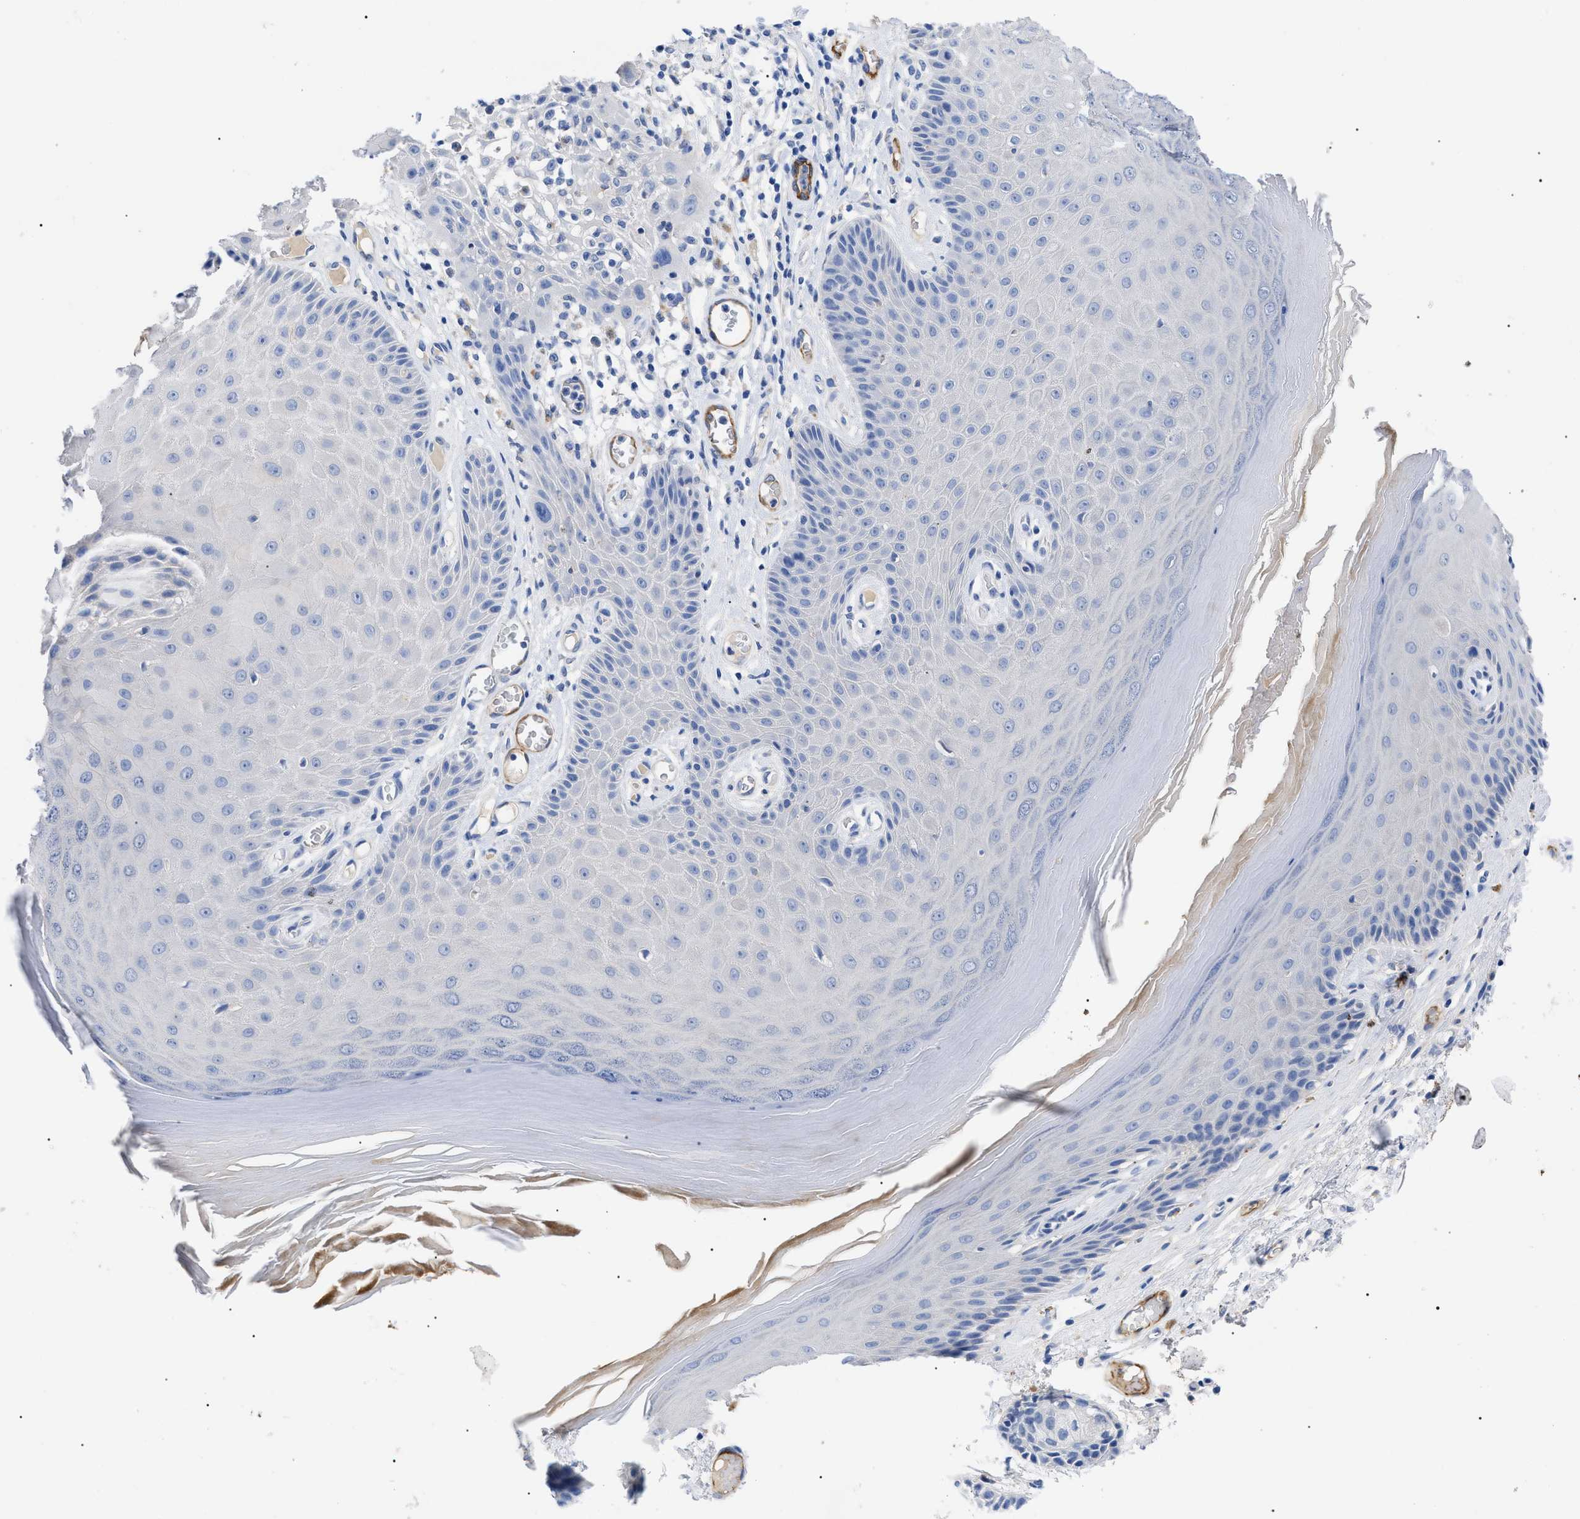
{"staining": {"intensity": "negative", "quantity": "none", "location": "none"}, "tissue": "skin", "cell_type": "Epidermal cells", "image_type": "normal", "snomed": [{"axis": "morphology", "description": "Normal tissue, NOS"}, {"axis": "topography", "description": "Vulva"}], "caption": "High magnification brightfield microscopy of unremarkable skin stained with DAB (3,3'-diaminobenzidine) (brown) and counterstained with hematoxylin (blue): epidermal cells show no significant staining. (DAB (3,3'-diaminobenzidine) immunohistochemistry visualized using brightfield microscopy, high magnification).", "gene": "ACKR1", "patient": {"sex": "female", "age": 73}}